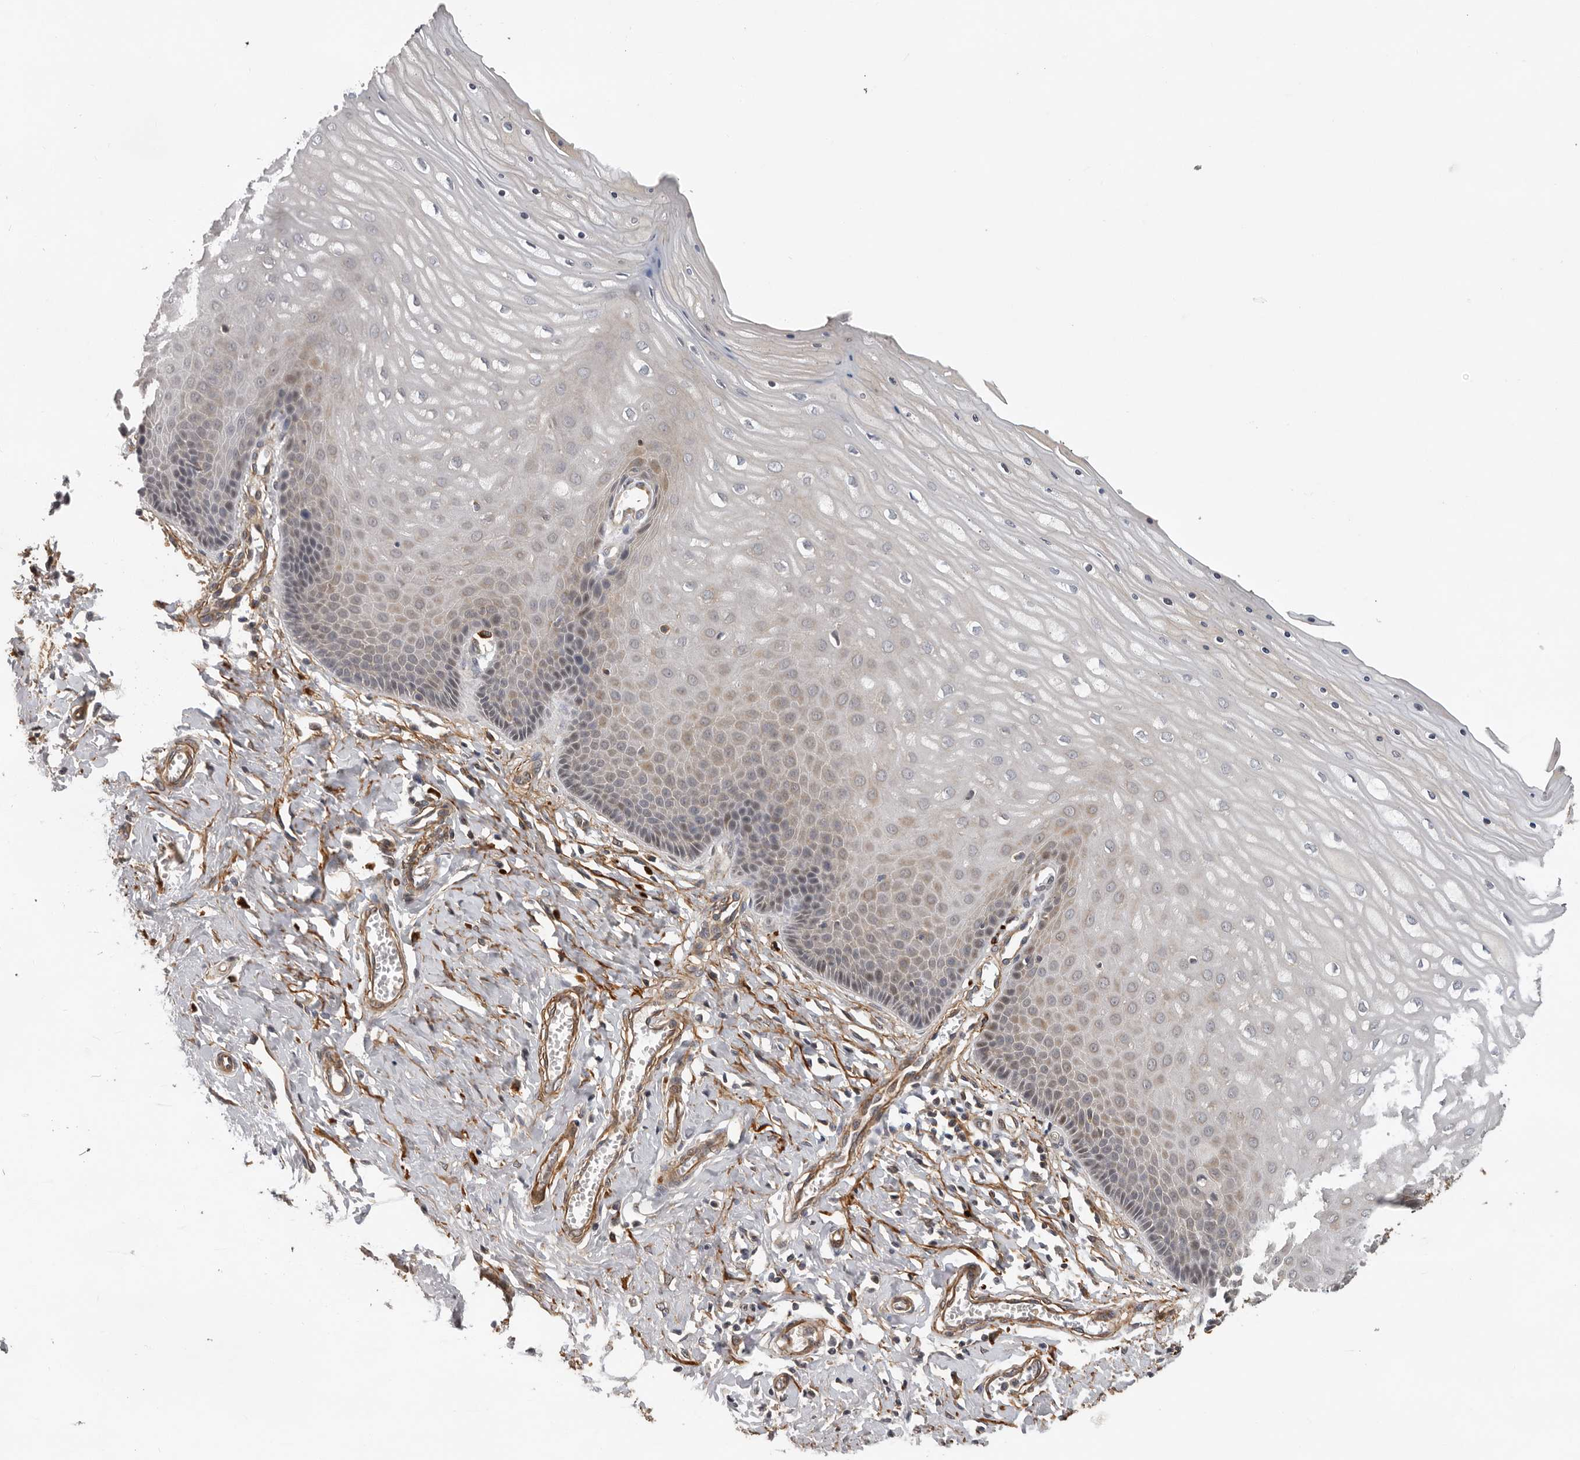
{"staining": {"intensity": "weak", "quantity": "<25%", "location": "cytoplasmic/membranous"}, "tissue": "cervix", "cell_type": "Squamous epithelial cells", "image_type": "normal", "snomed": [{"axis": "morphology", "description": "Normal tissue, NOS"}, {"axis": "topography", "description": "Cervix"}], "caption": "This is an immunohistochemistry (IHC) micrograph of unremarkable human cervix. There is no staining in squamous epithelial cells.", "gene": "RNF157", "patient": {"sex": "female", "age": 55}}